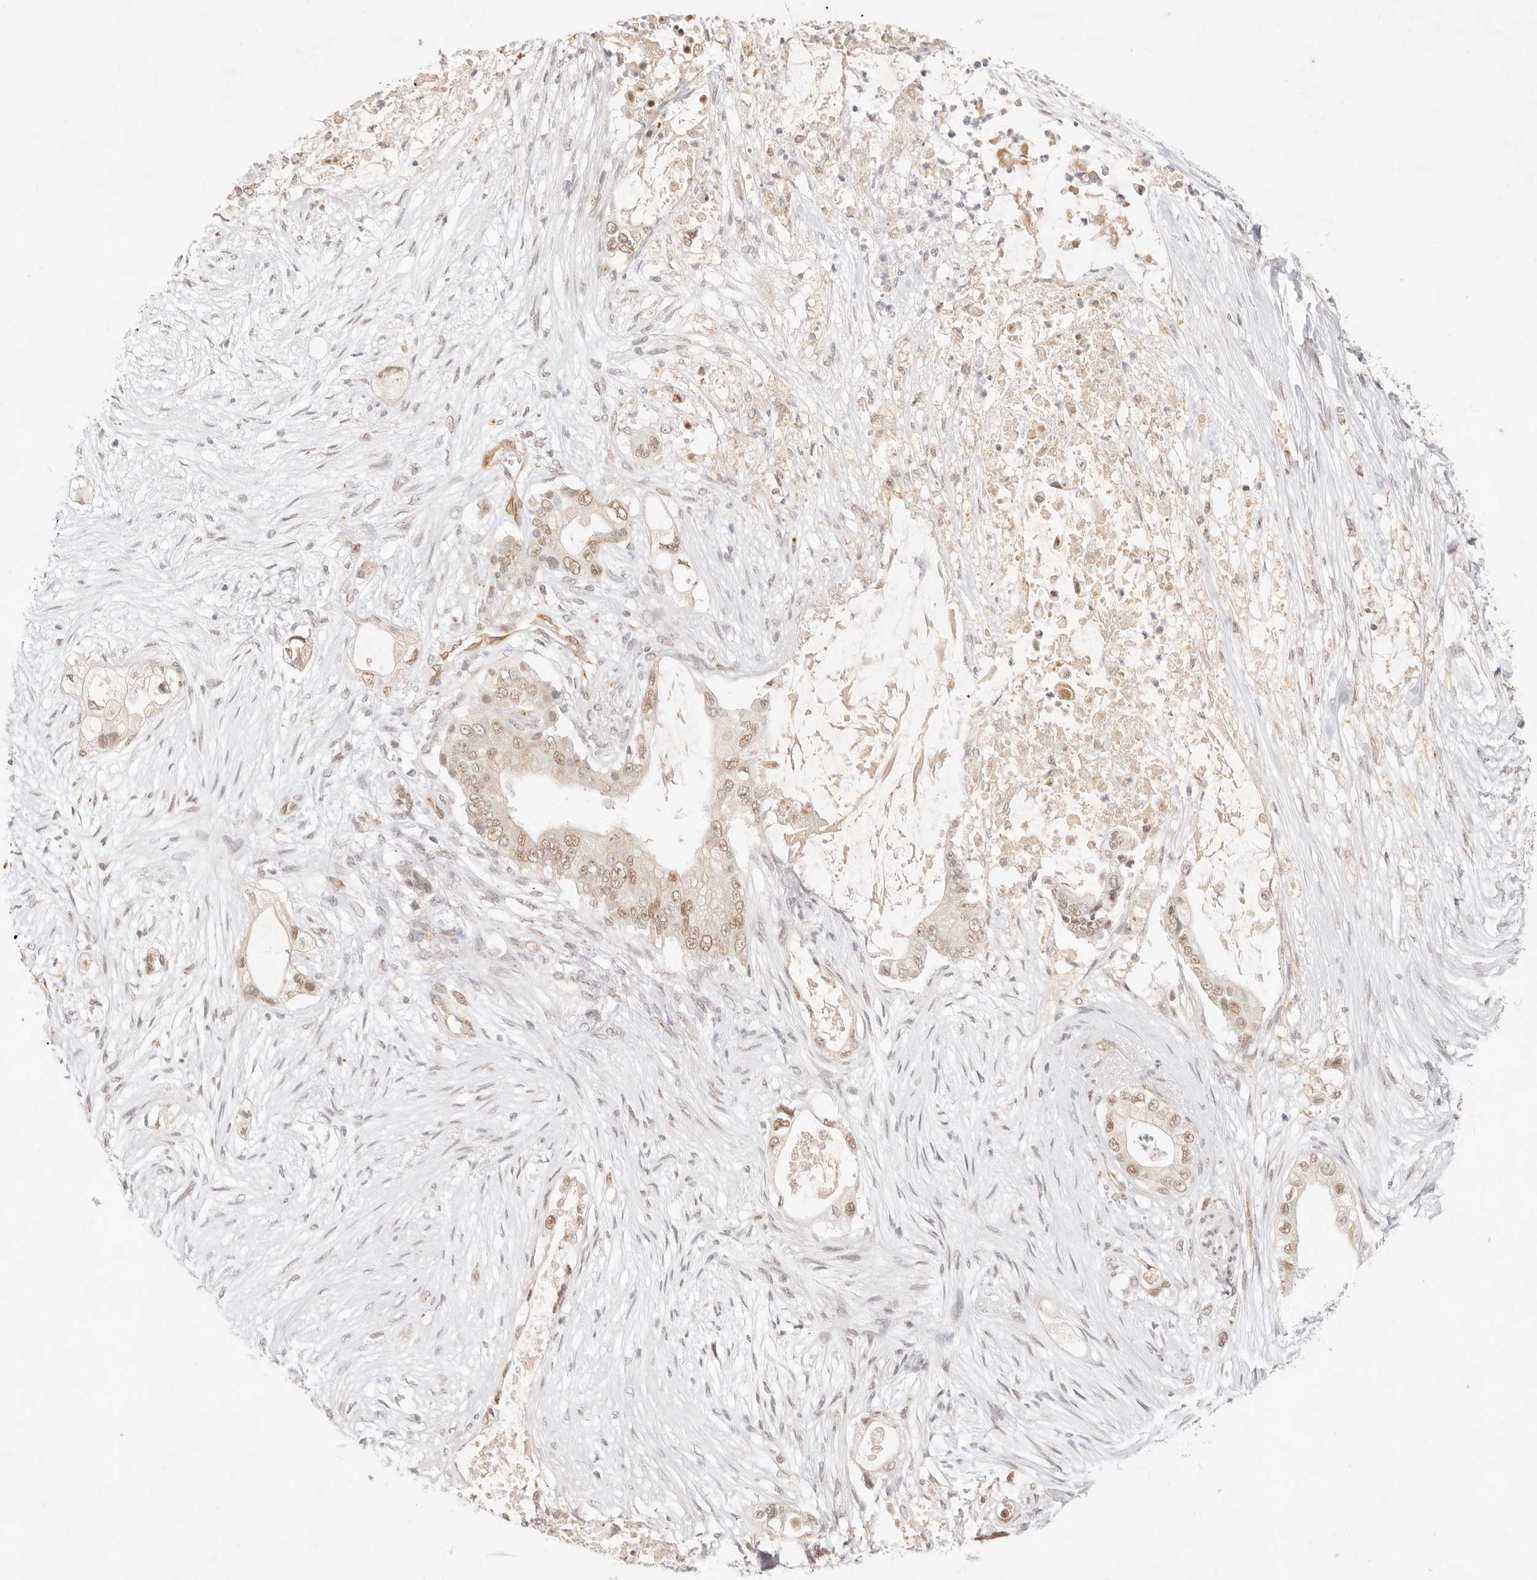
{"staining": {"intensity": "weak", "quantity": ">75%", "location": "nuclear"}, "tissue": "pancreatic cancer", "cell_type": "Tumor cells", "image_type": "cancer", "snomed": [{"axis": "morphology", "description": "Adenocarcinoma, NOS"}, {"axis": "topography", "description": "Pancreas"}], "caption": "Pancreatic cancer (adenocarcinoma) stained with a protein marker displays weak staining in tumor cells.", "gene": "GPR156", "patient": {"sex": "male", "age": 53}}